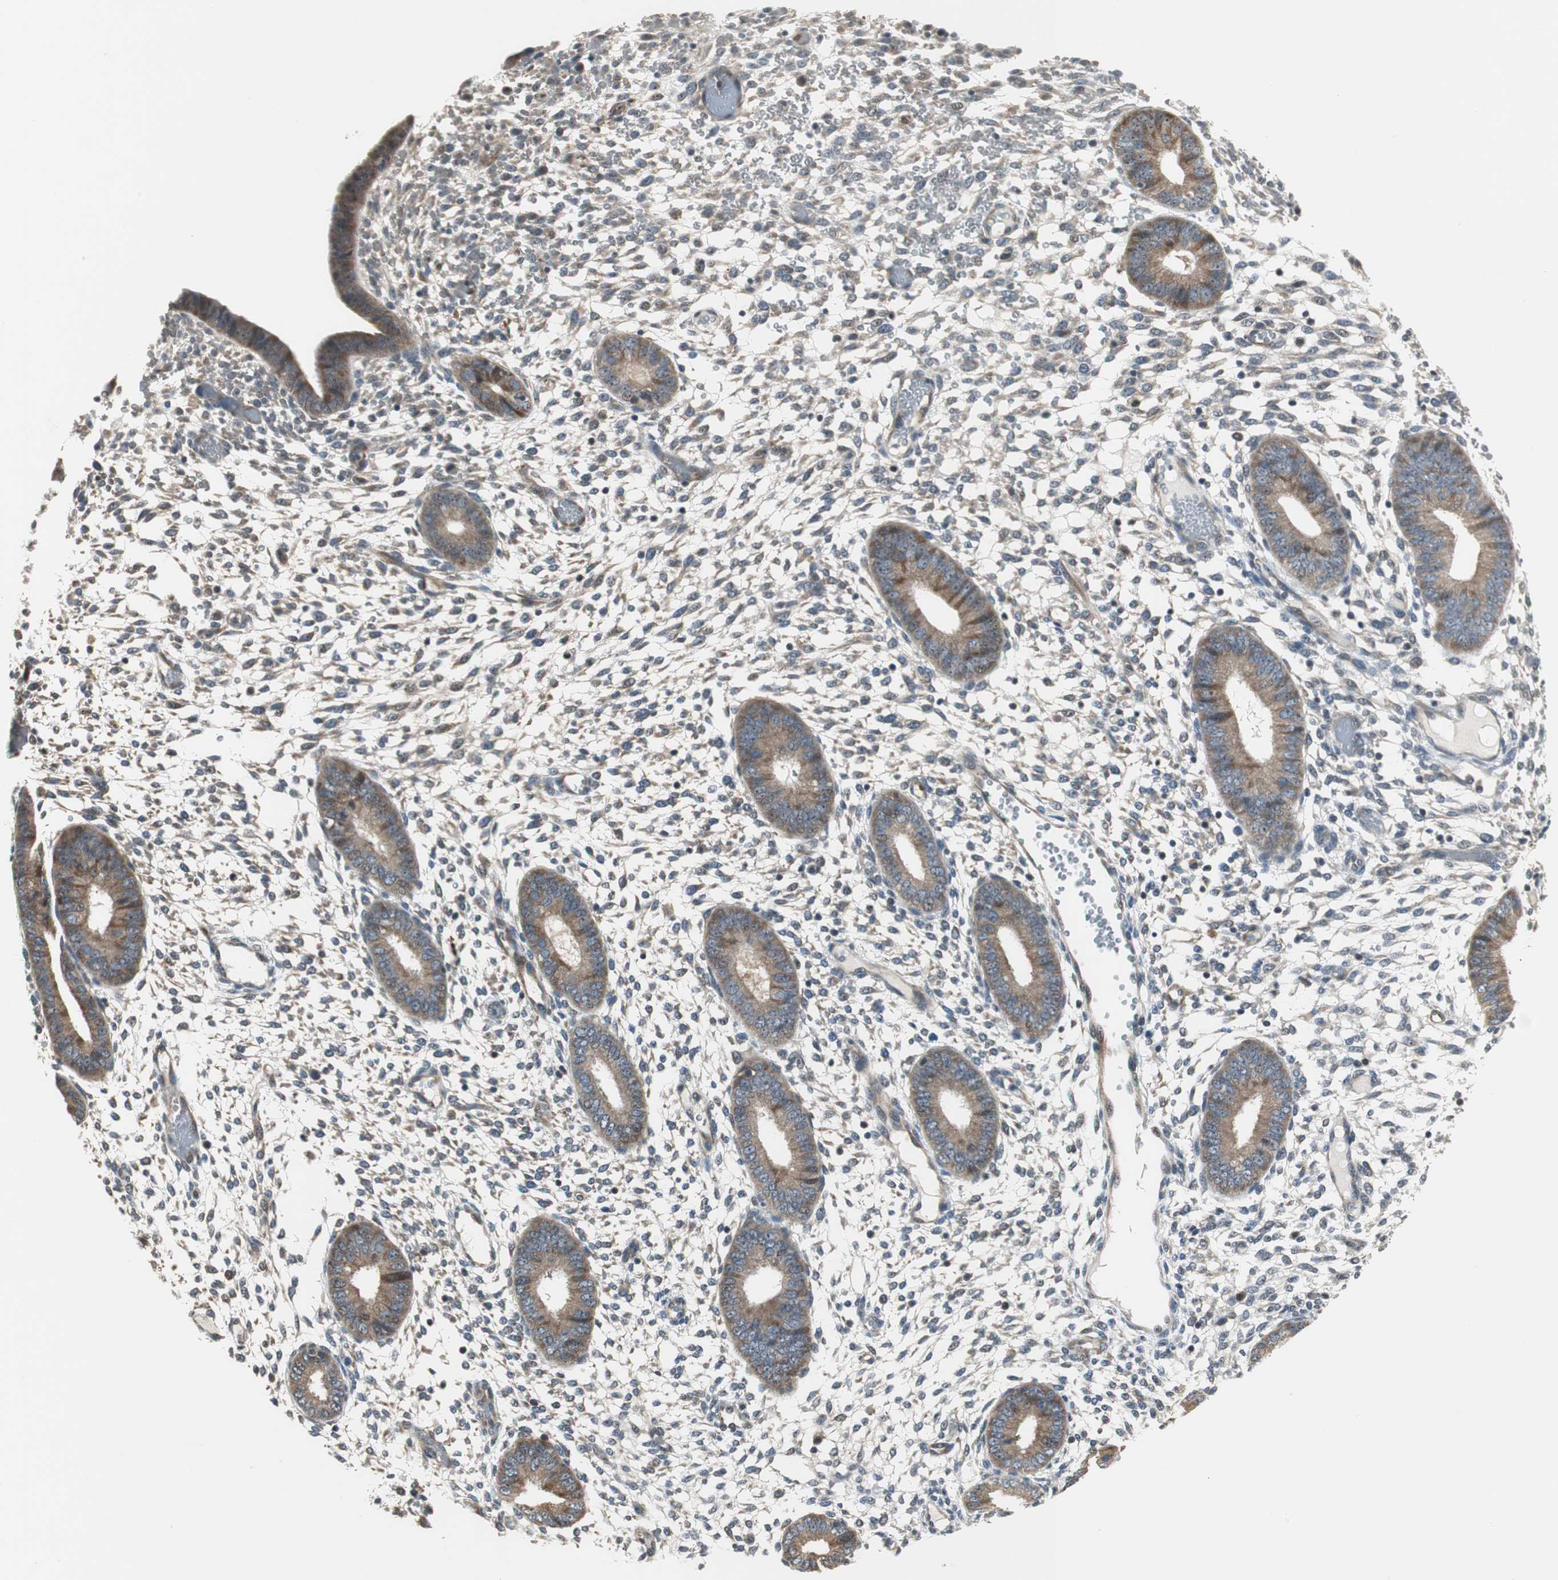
{"staining": {"intensity": "moderate", "quantity": ">75%", "location": "cytoplasmic/membranous"}, "tissue": "endometrium", "cell_type": "Cells in endometrial stroma", "image_type": "normal", "snomed": [{"axis": "morphology", "description": "Normal tissue, NOS"}, {"axis": "topography", "description": "Endometrium"}], "caption": "Immunohistochemical staining of unremarkable human endometrium demonstrates moderate cytoplasmic/membranous protein staining in about >75% of cells in endometrial stroma.", "gene": "CCT5", "patient": {"sex": "female", "age": 42}}